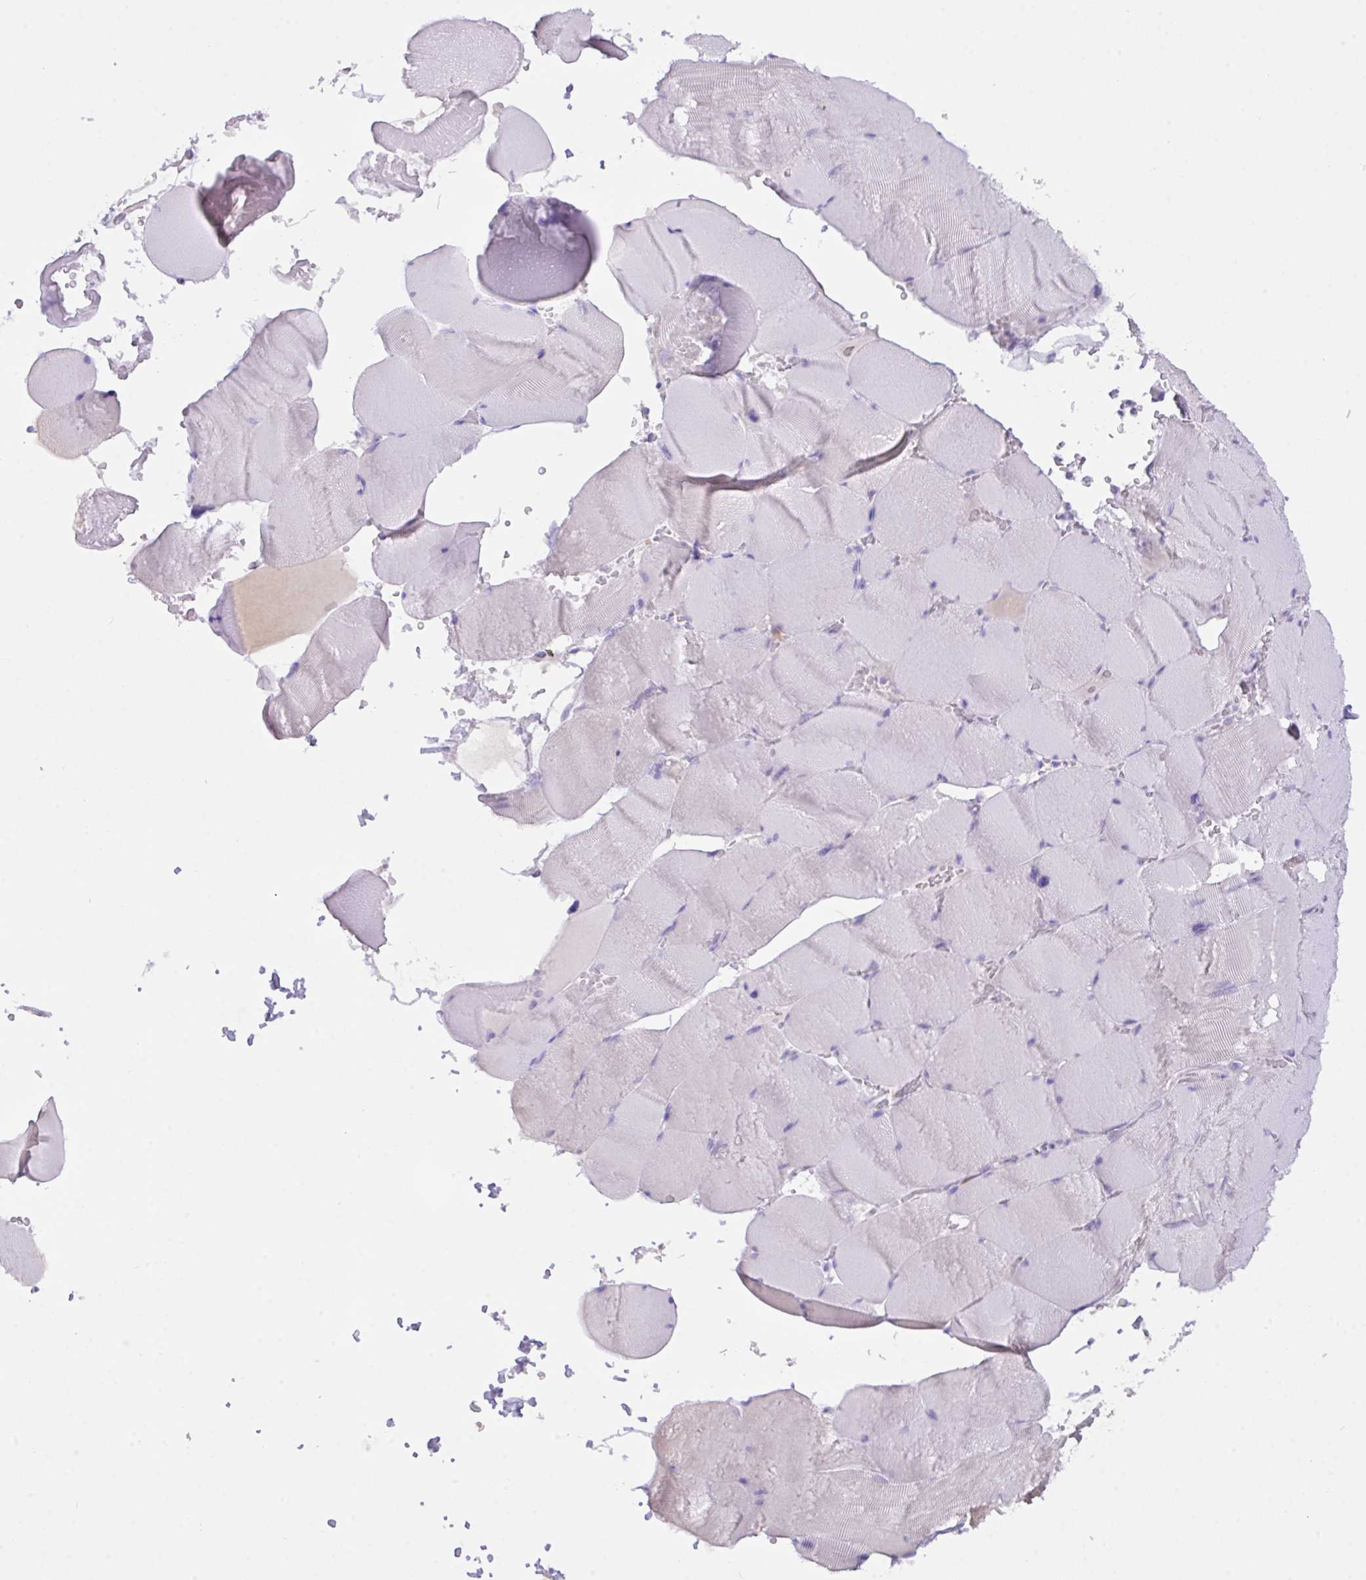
{"staining": {"intensity": "negative", "quantity": "none", "location": "none"}, "tissue": "skeletal muscle", "cell_type": "Myocytes", "image_type": "normal", "snomed": [{"axis": "morphology", "description": "Normal tissue, NOS"}, {"axis": "topography", "description": "Skeletal muscle"}, {"axis": "topography", "description": "Head-Neck"}], "caption": "Immunohistochemistry of normal human skeletal muscle exhibits no positivity in myocytes.", "gene": "CST11", "patient": {"sex": "male", "age": 66}}